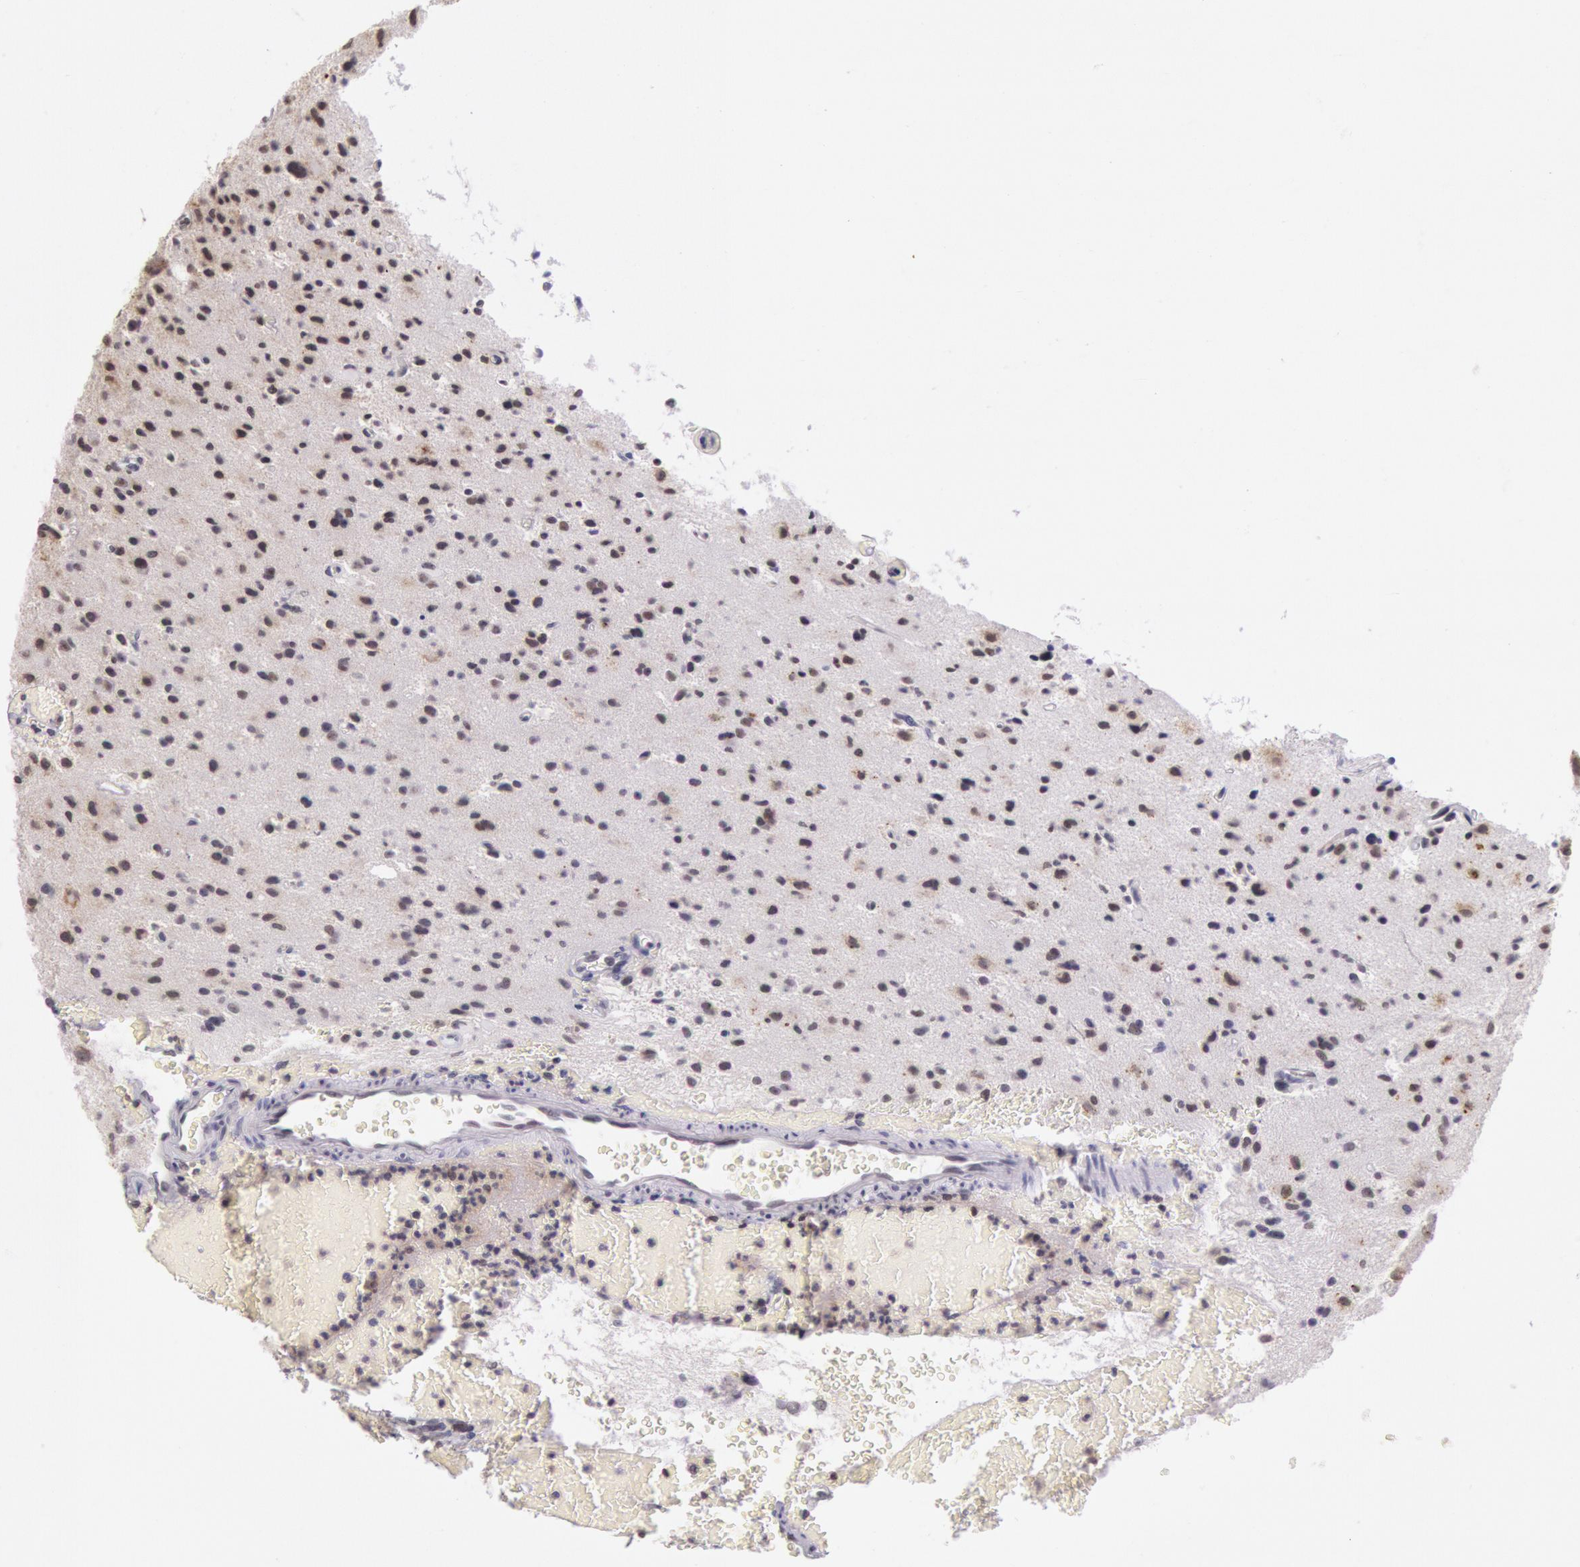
{"staining": {"intensity": "moderate", "quantity": "<25%", "location": "nuclear"}, "tissue": "glioma", "cell_type": "Tumor cells", "image_type": "cancer", "snomed": [{"axis": "morphology", "description": "Glioma, malignant, Low grade"}, {"axis": "topography", "description": "Brain"}], "caption": "Brown immunohistochemical staining in glioma demonstrates moderate nuclear expression in approximately <25% of tumor cells.", "gene": "HIF1A", "patient": {"sex": "female", "age": 46}}